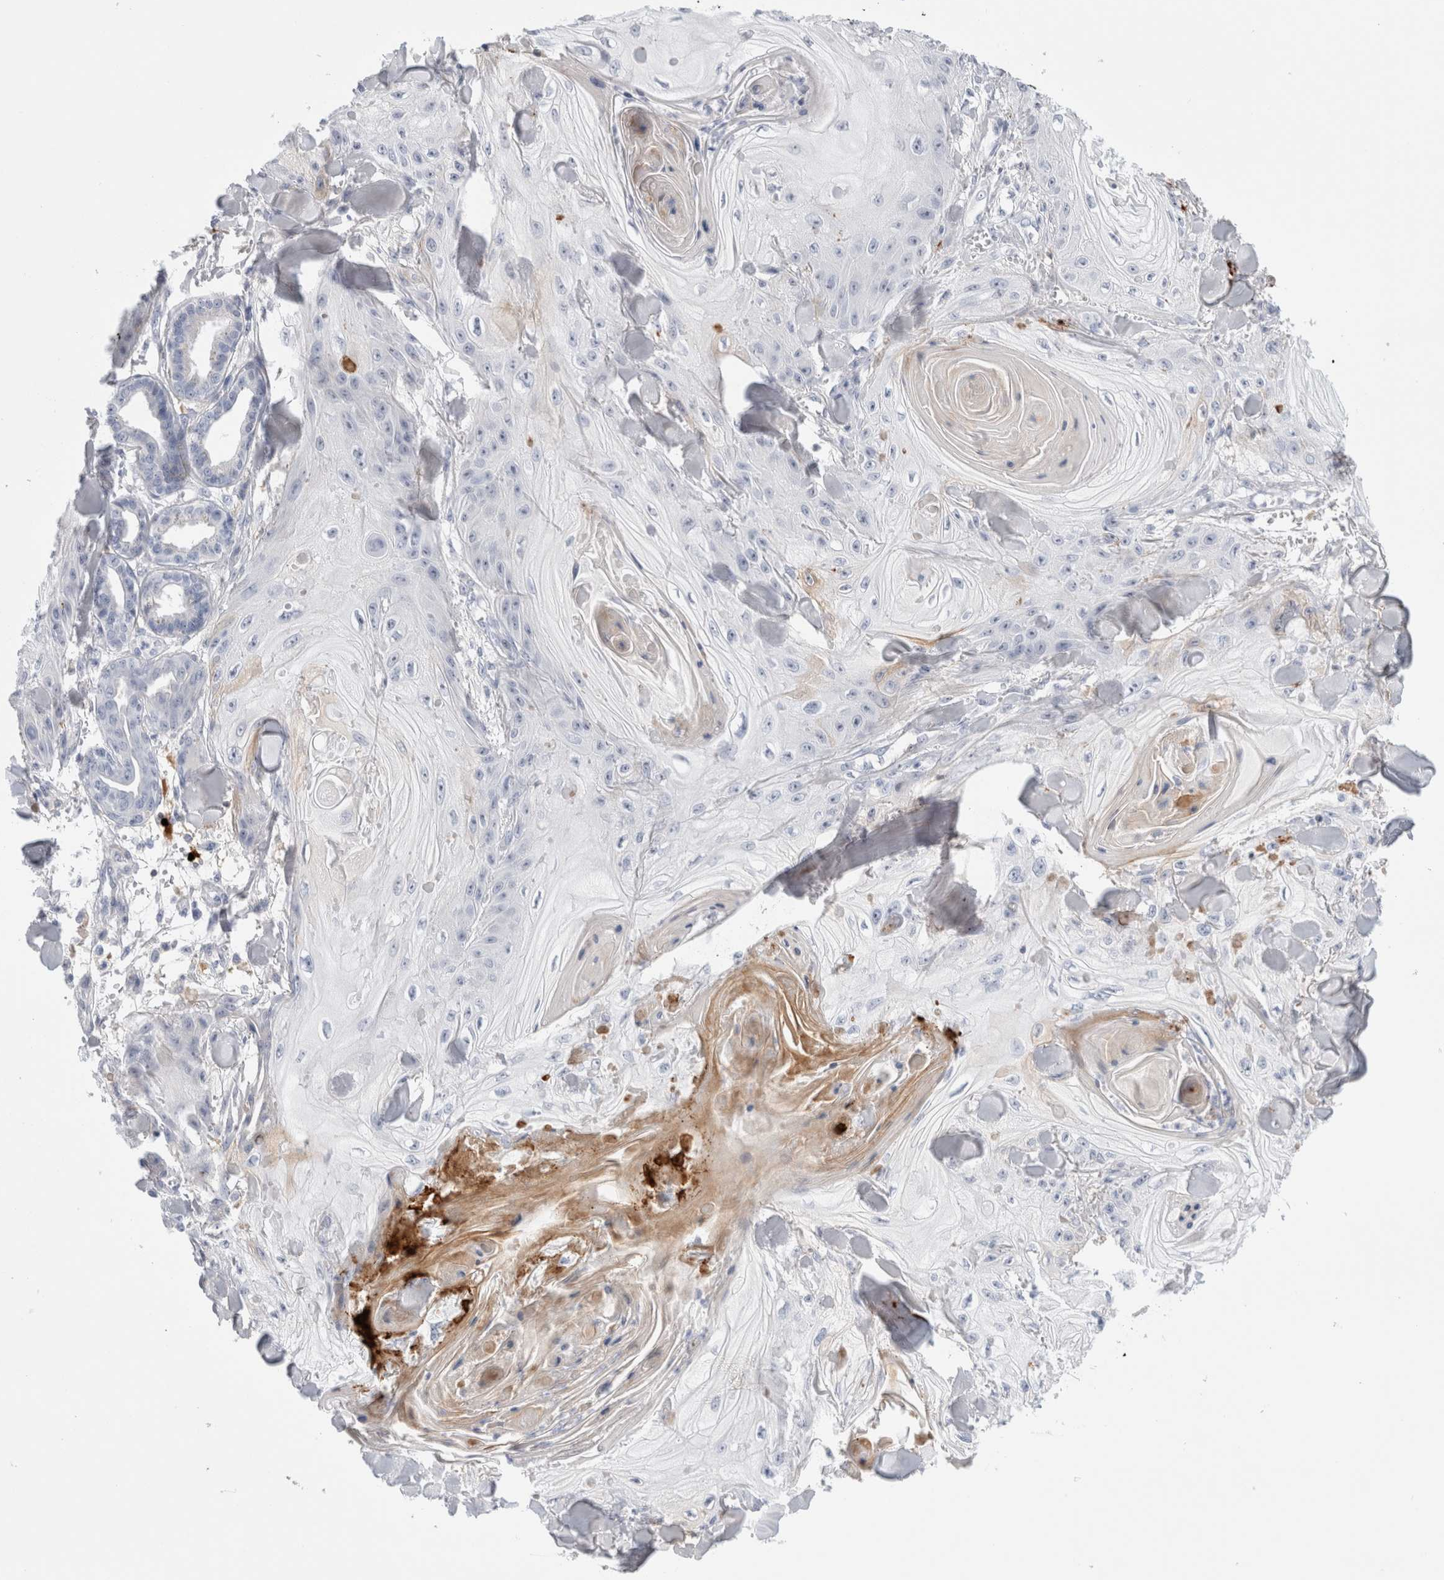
{"staining": {"intensity": "negative", "quantity": "none", "location": "none"}, "tissue": "skin cancer", "cell_type": "Tumor cells", "image_type": "cancer", "snomed": [{"axis": "morphology", "description": "Squamous cell carcinoma, NOS"}, {"axis": "topography", "description": "Skin"}], "caption": "DAB (3,3'-diaminobenzidine) immunohistochemical staining of human squamous cell carcinoma (skin) demonstrates no significant expression in tumor cells.", "gene": "ECHDC2", "patient": {"sex": "male", "age": 74}}